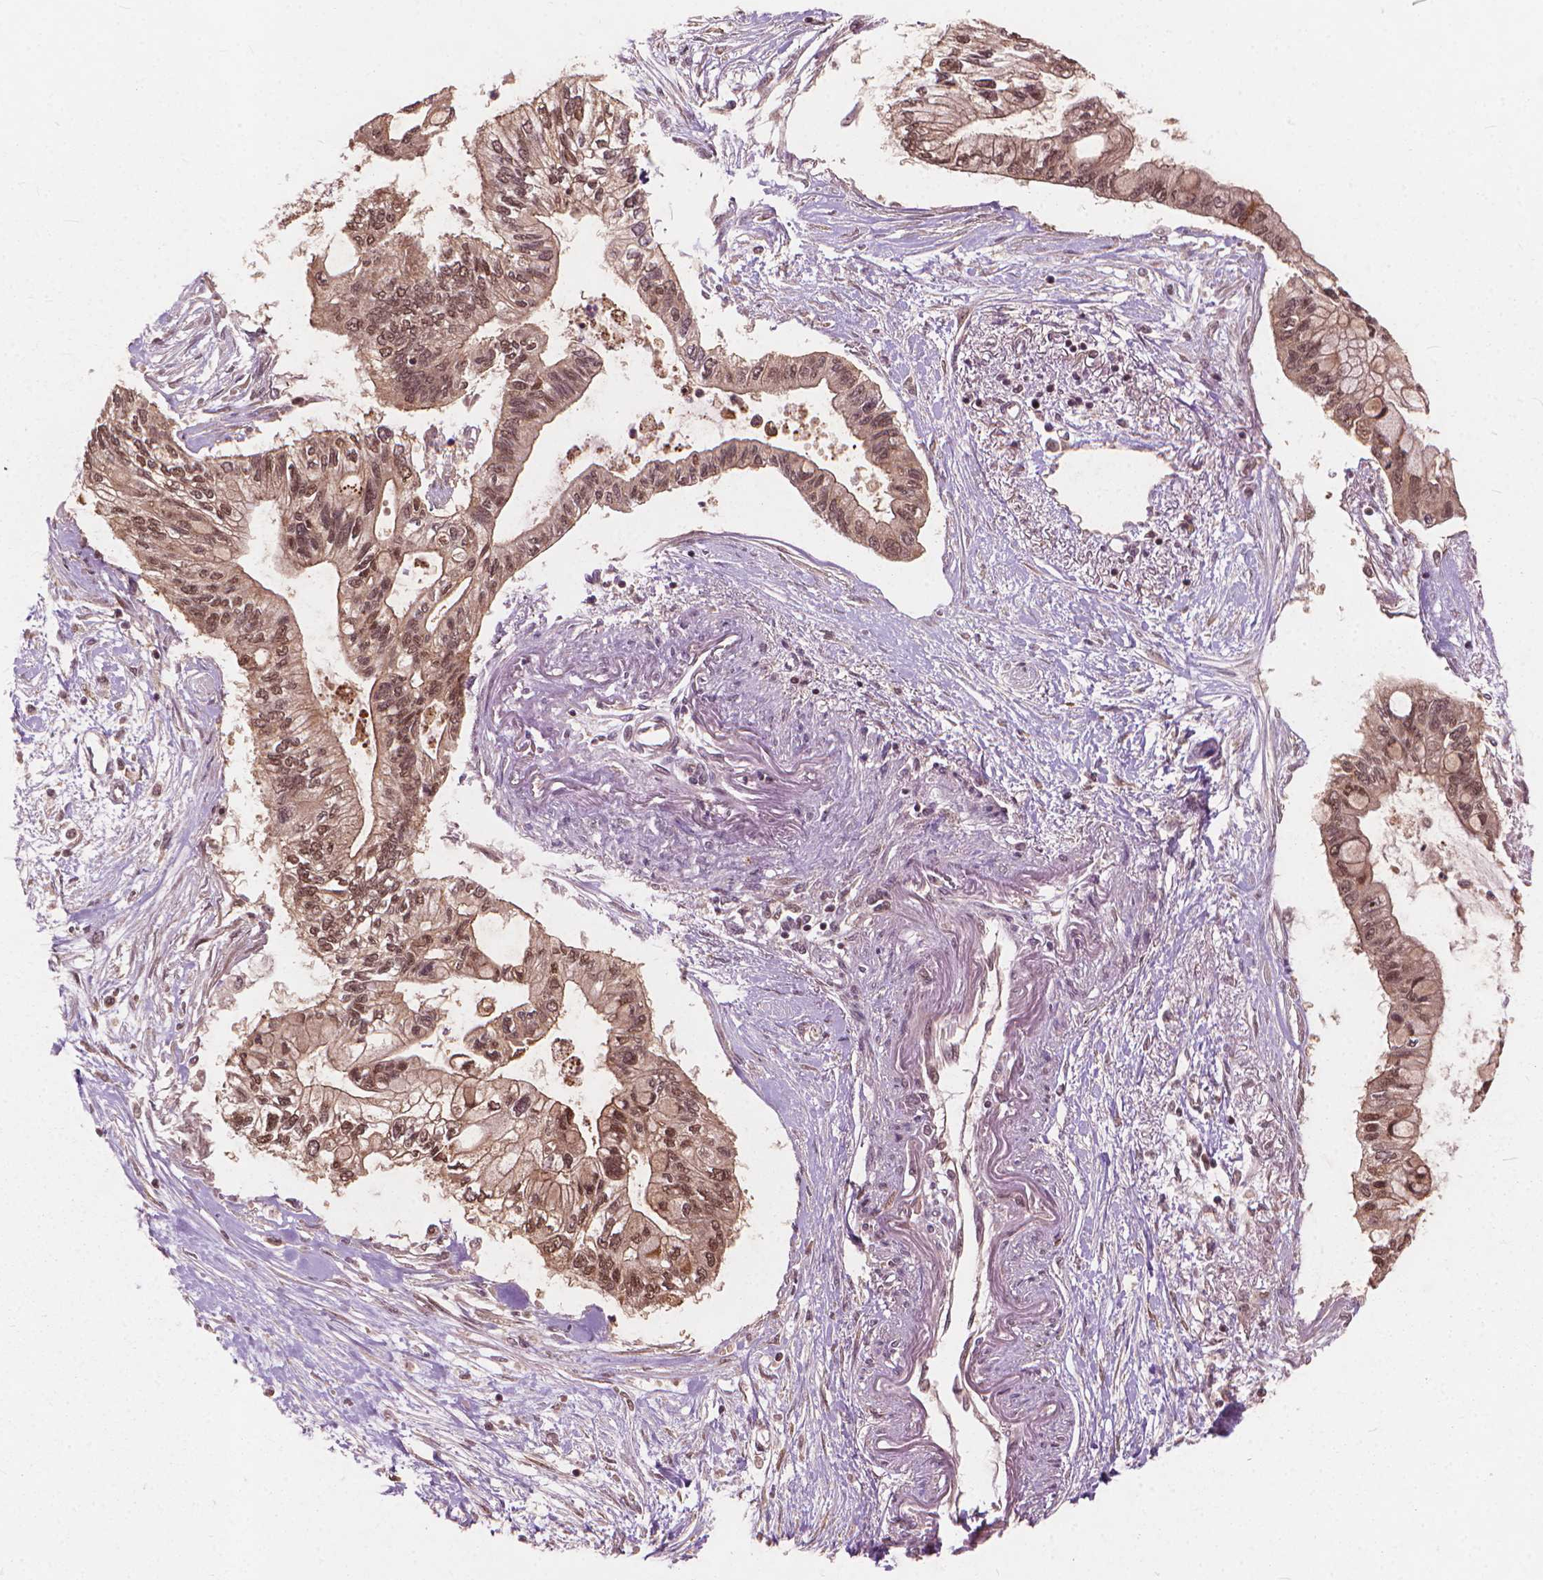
{"staining": {"intensity": "moderate", "quantity": ">75%", "location": "nuclear"}, "tissue": "pancreatic cancer", "cell_type": "Tumor cells", "image_type": "cancer", "snomed": [{"axis": "morphology", "description": "Adenocarcinoma, NOS"}, {"axis": "topography", "description": "Pancreas"}], "caption": "Adenocarcinoma (pancreatic) stained with a brown dye reveals moderate nuclear positive staining in about >75% of tumor cells.", "gene": "SSU72", "patient": {"sex": "female", "age": 77}}